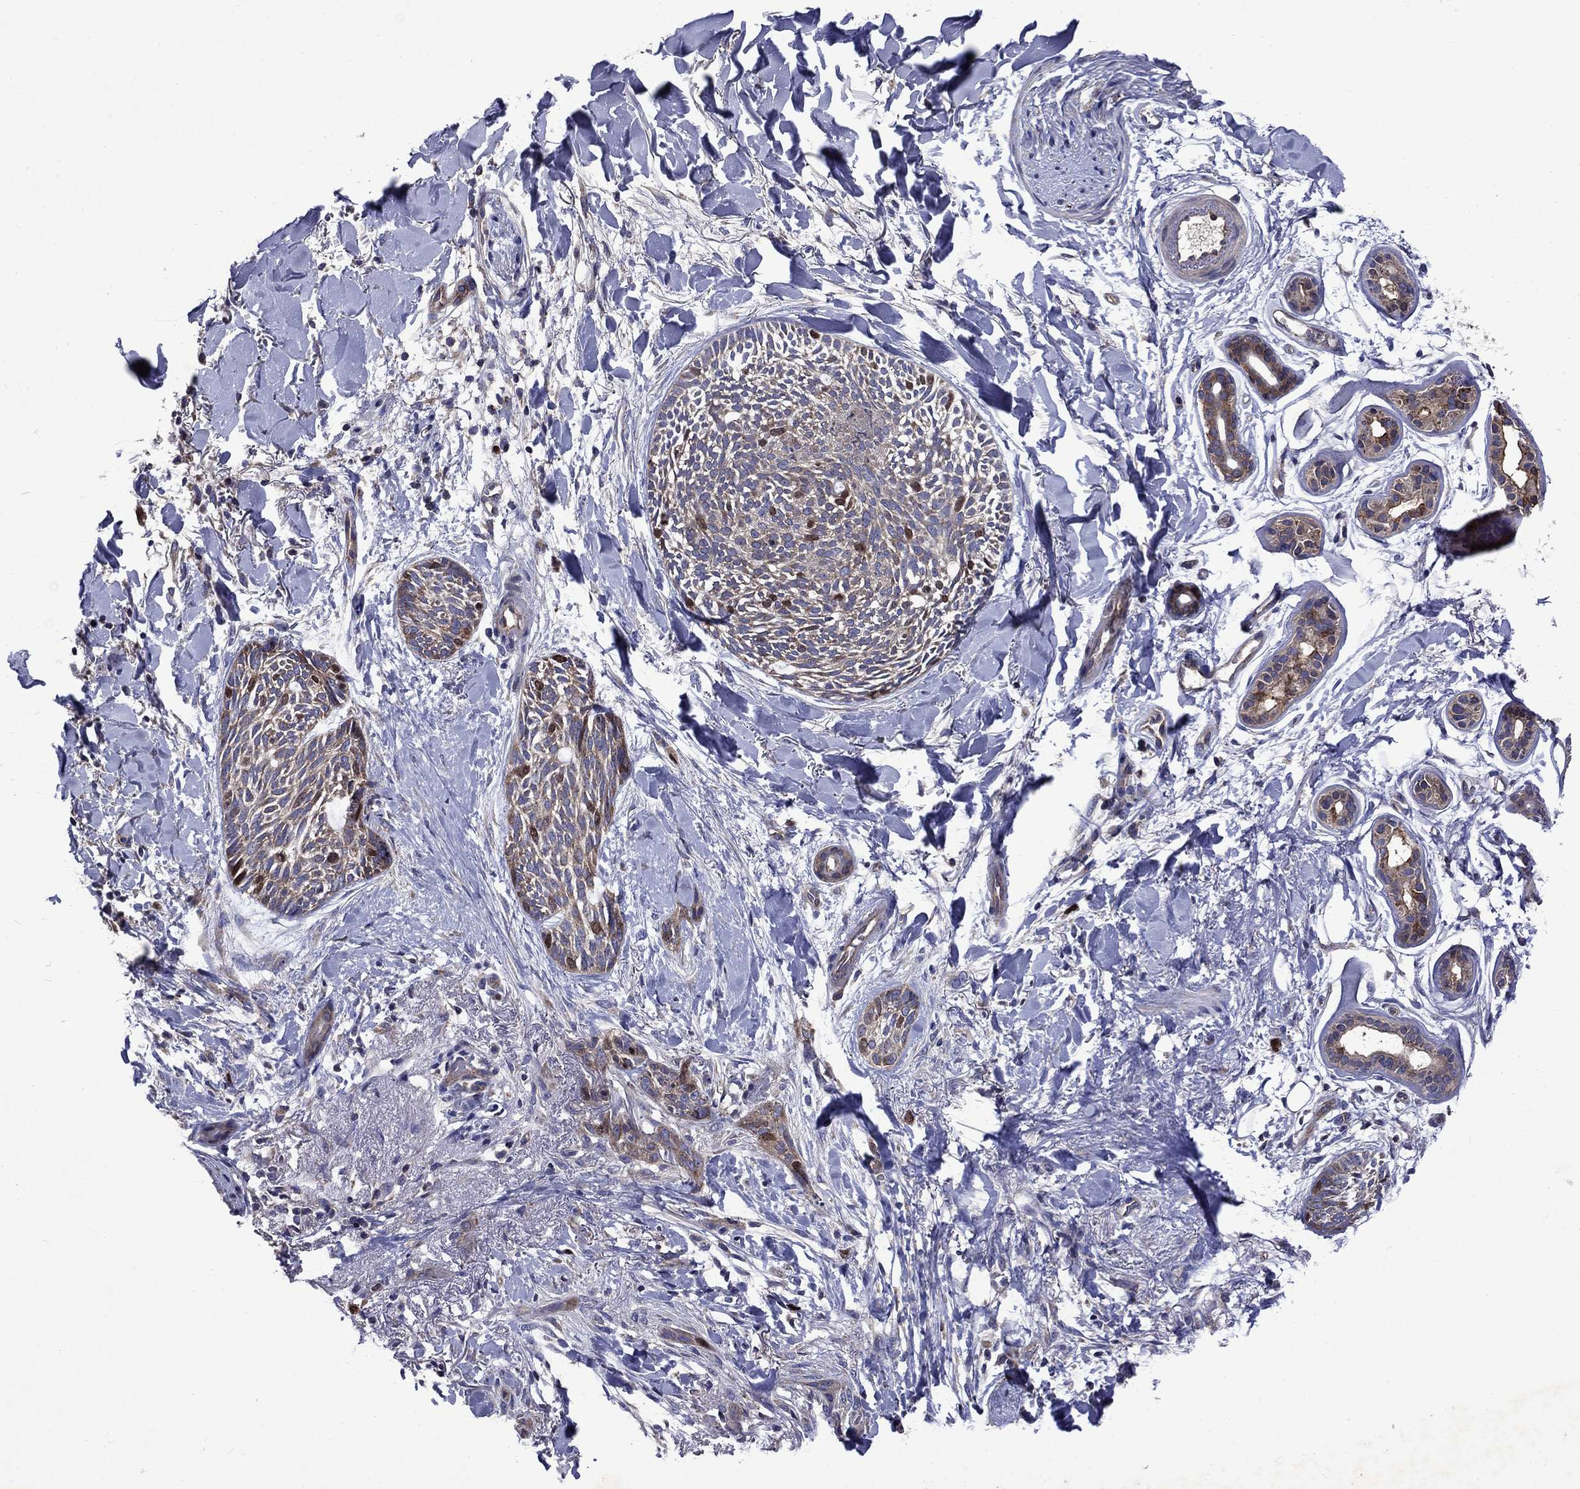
{"staining": {"intensity": "weak", "quantity": "25%-75%", "location": "cytoplasmic/membranous"}, "tissue": "skin cancer", "cell_type": "Tumor cells", "image_type": "cancer", "snomed": [{"axis": "morphology", "description": "Normal tissue, NOS"}, {"axis": "morphology", "description": "Basal cell carcinoma"}, {"axis": "topography", "description": "Skin"}], "caption": "Immunohistochemical staining of skin cancer (basal cell carcinoma) displays low levels of weak cytoplasmic/membranous protein staining in approximately 25%-75% of tumor cells.", "gene": "KIF22", "patient": {"sex": "male", "age": 84}}